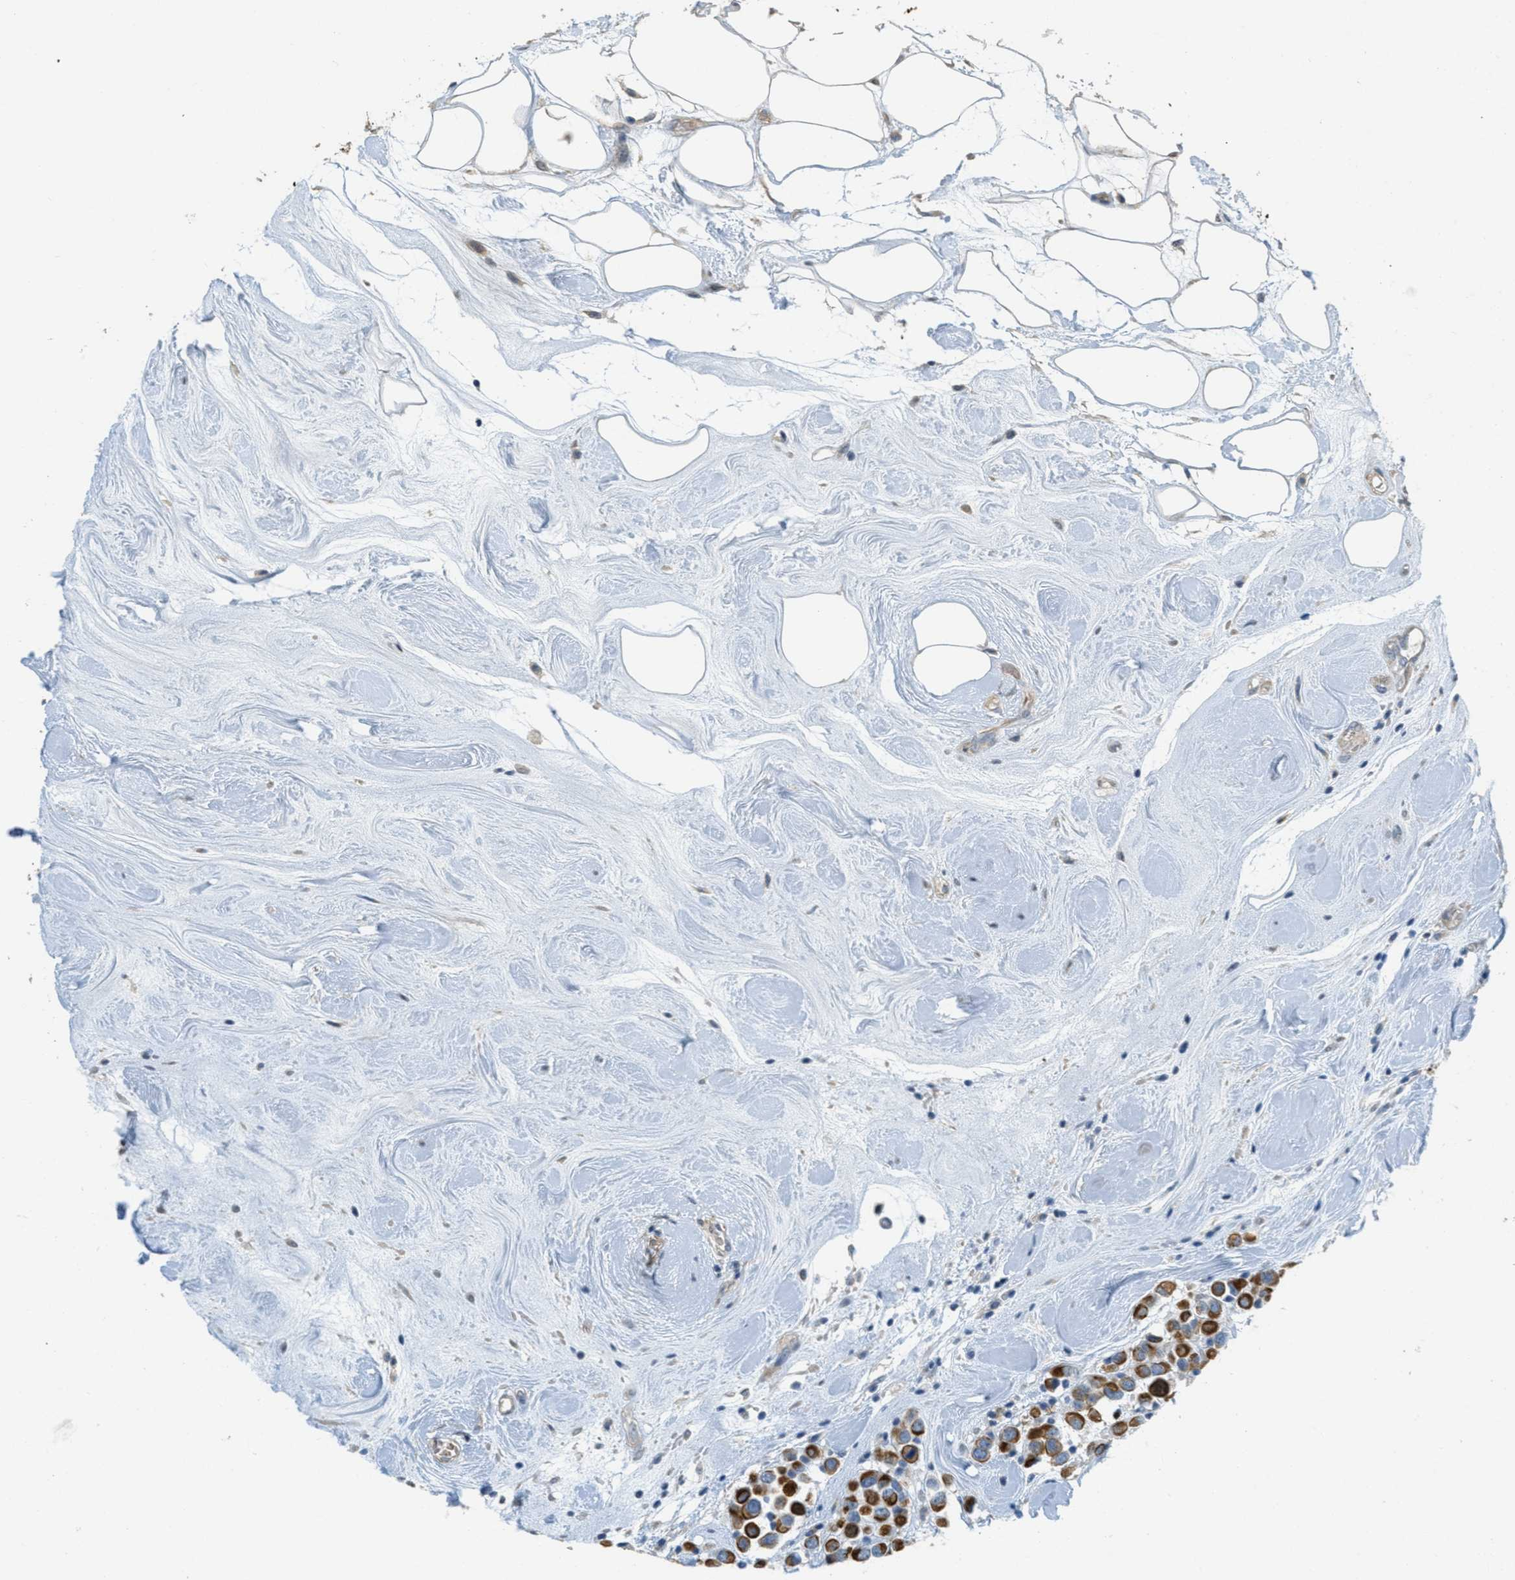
{"staining": {"intensity": "moderate", "quantity": ">75%", "location": "cytoplasmic/membranous"}, "tissue": "breast cancer", "cell_type": "Tumor cells", "image_type": "cancer", "snomed": [{"axis": "morphology", "description": "Duct carcinoma"}, {"axis": "topography", "description": "Breast"}], "caption": "Immunohistochemical staining of human infiltrating ductal carcinoma (breast) displays medium levels of moderate cytoplasmic/membranous protein positivity in approximately >75% of tumor cells.", "gene": "MRS2", "patient": {"sex": "female", "age": 61}}